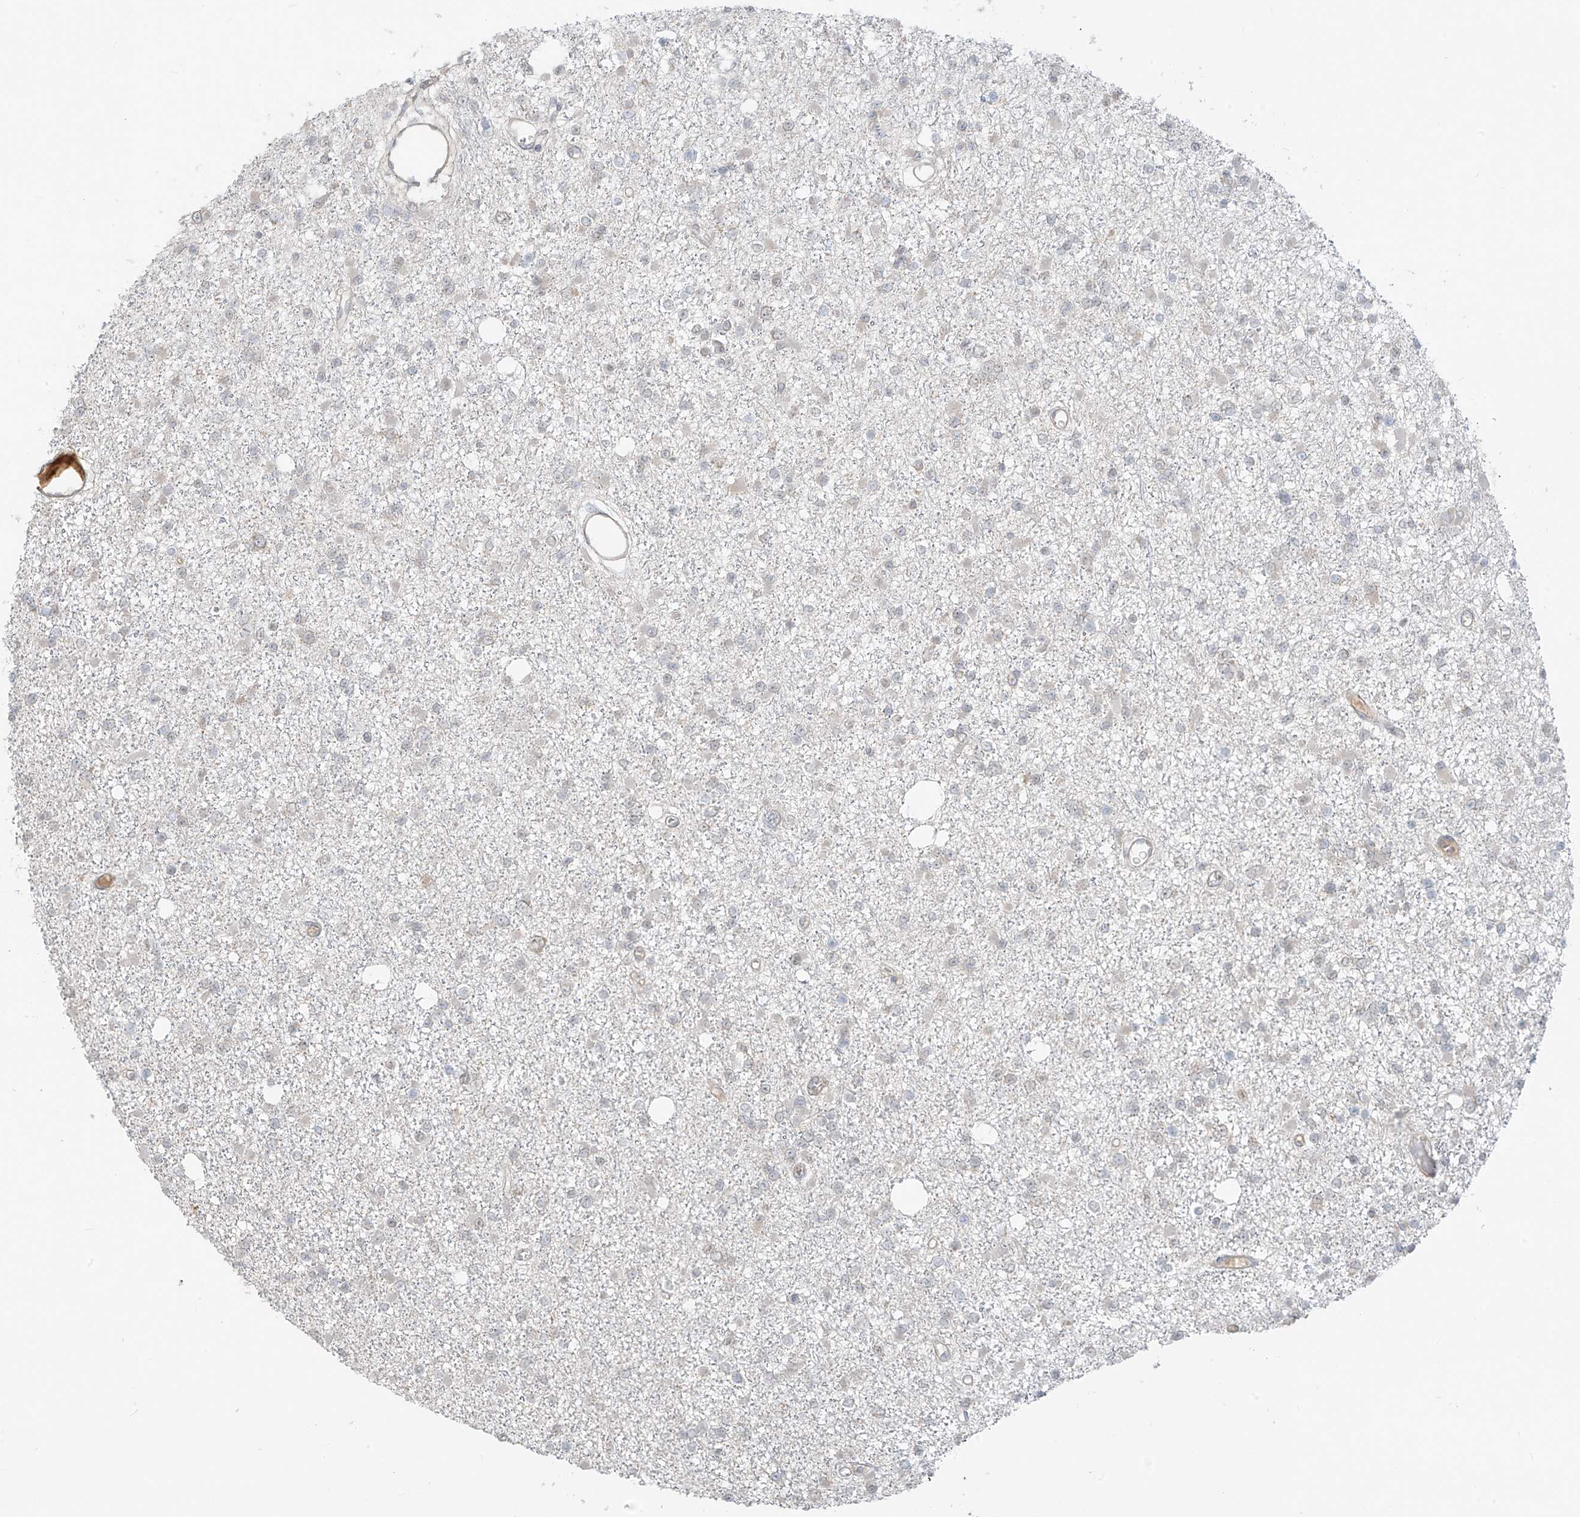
{"staining": {"intensity": "negative", "quantity": "none", "location": "none"}, "tissue": "glioma", "cell_type": "Tumor cells", "image_type": "cancer", "snomed": [{"axis": "morphology", "description": "Glioma, malignant, Low grade"}, {"axis": "topography", "description": "Brain"}], "caption": "This is a image of immunohistochemistry (IHC) staining of glioma, which shows no positivity in tumor cells. The staining was performed using DAB (3,3'-diaminobenzidine) to visualize the protein expression in brown, while the nuclei were stained in blue with hematoxylin (Magnification: 20x).", "gene": "ABCD1", "patient": {"sex": "female", "age": 22}}